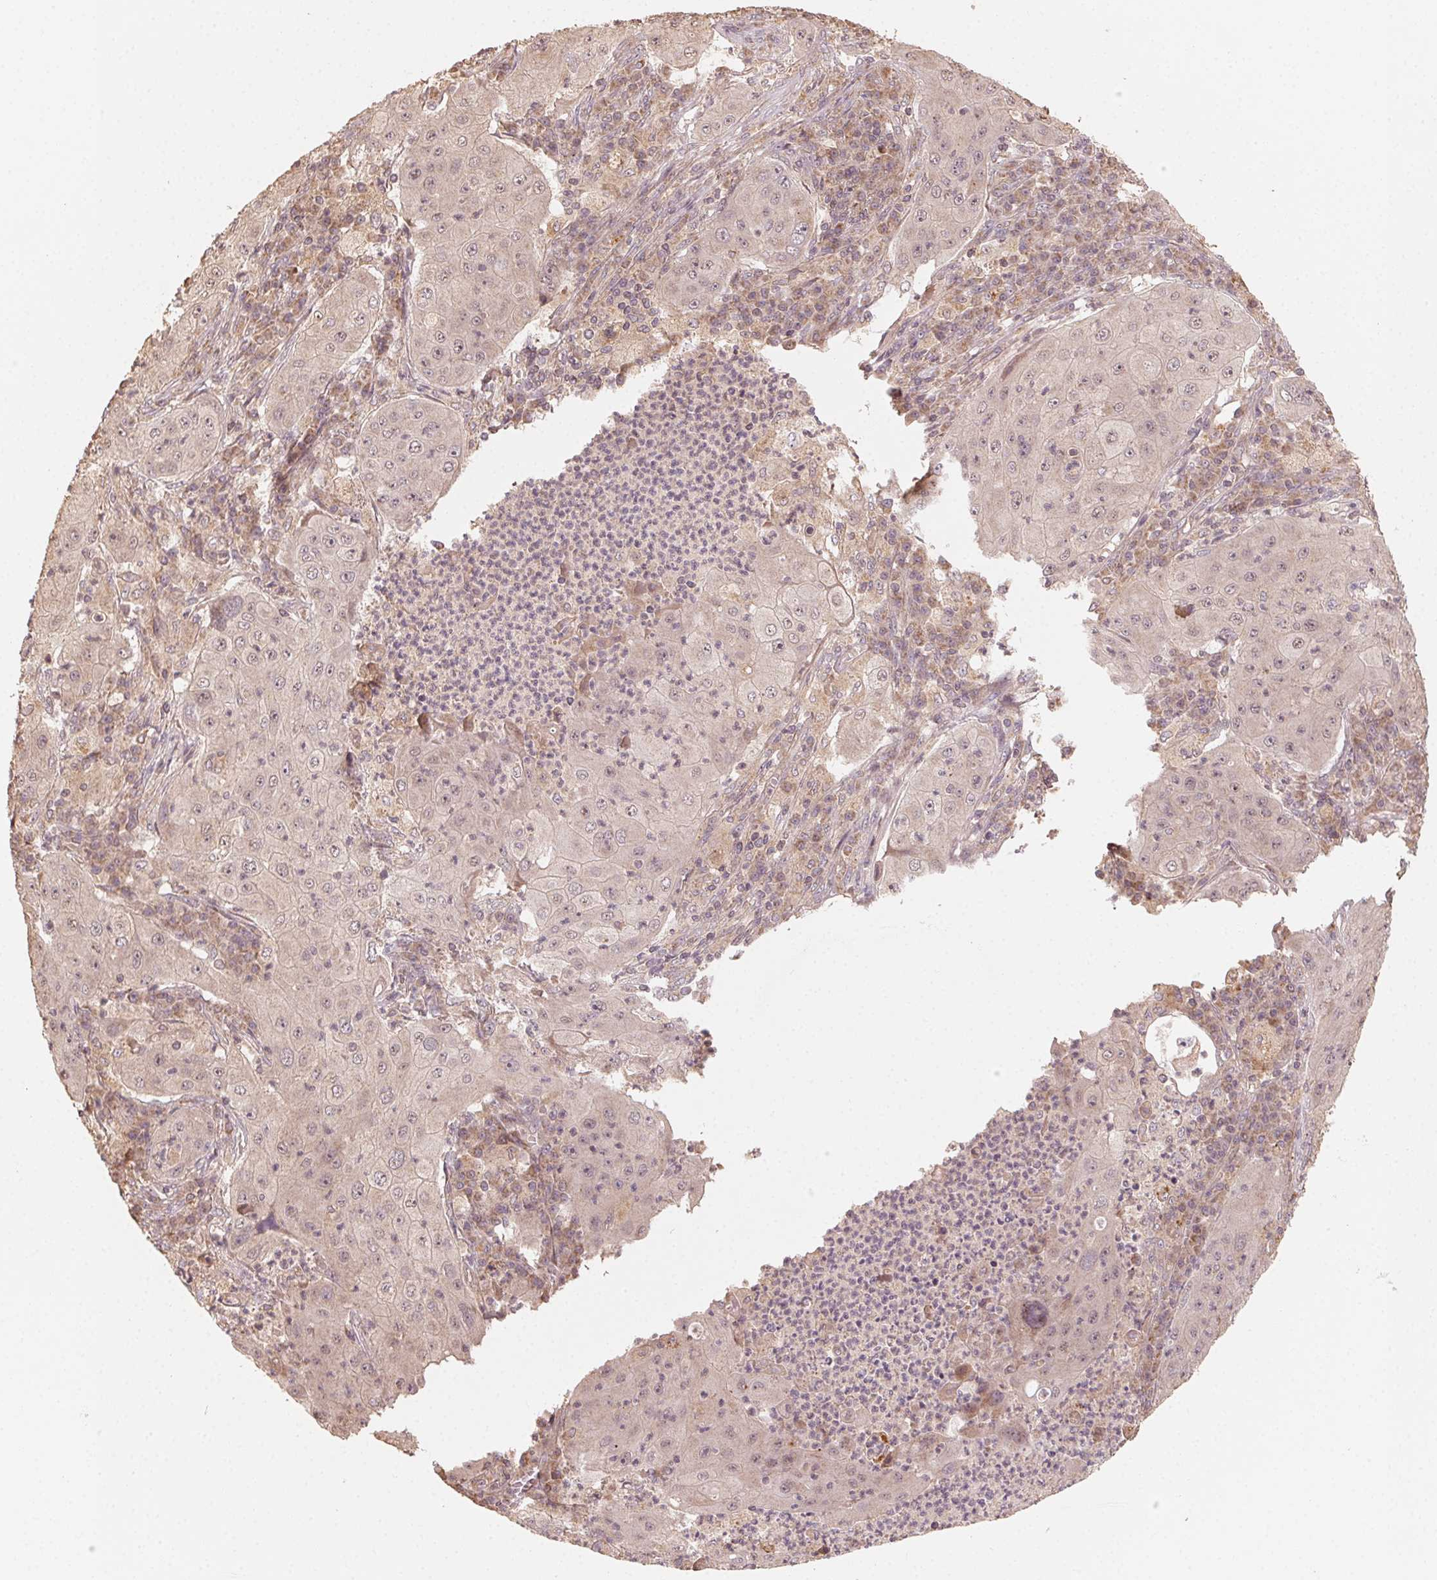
{"staining": {"intensity": "weak", "quantity": "<25%", "location": "cytoplasmic/membranous"}, "tissue": "lung cancer", "cell_type": "Tumor cells", "image_type": "cancer", "snomed": [{"axis": "morphology", "description": "Squamous cell carcinoma, NOS"}, {"axis": "topography", "description": "Lung"}], "caption": "High magnification brightfield microscopy of lung cancer (squamous cell carcinoma) stained with DAB (brown) and counterstained with hematoxylin (blue): tumor cells show no significant expression.", "gene": "WBP2", "patient": {"sex": "female", "age": 59}}